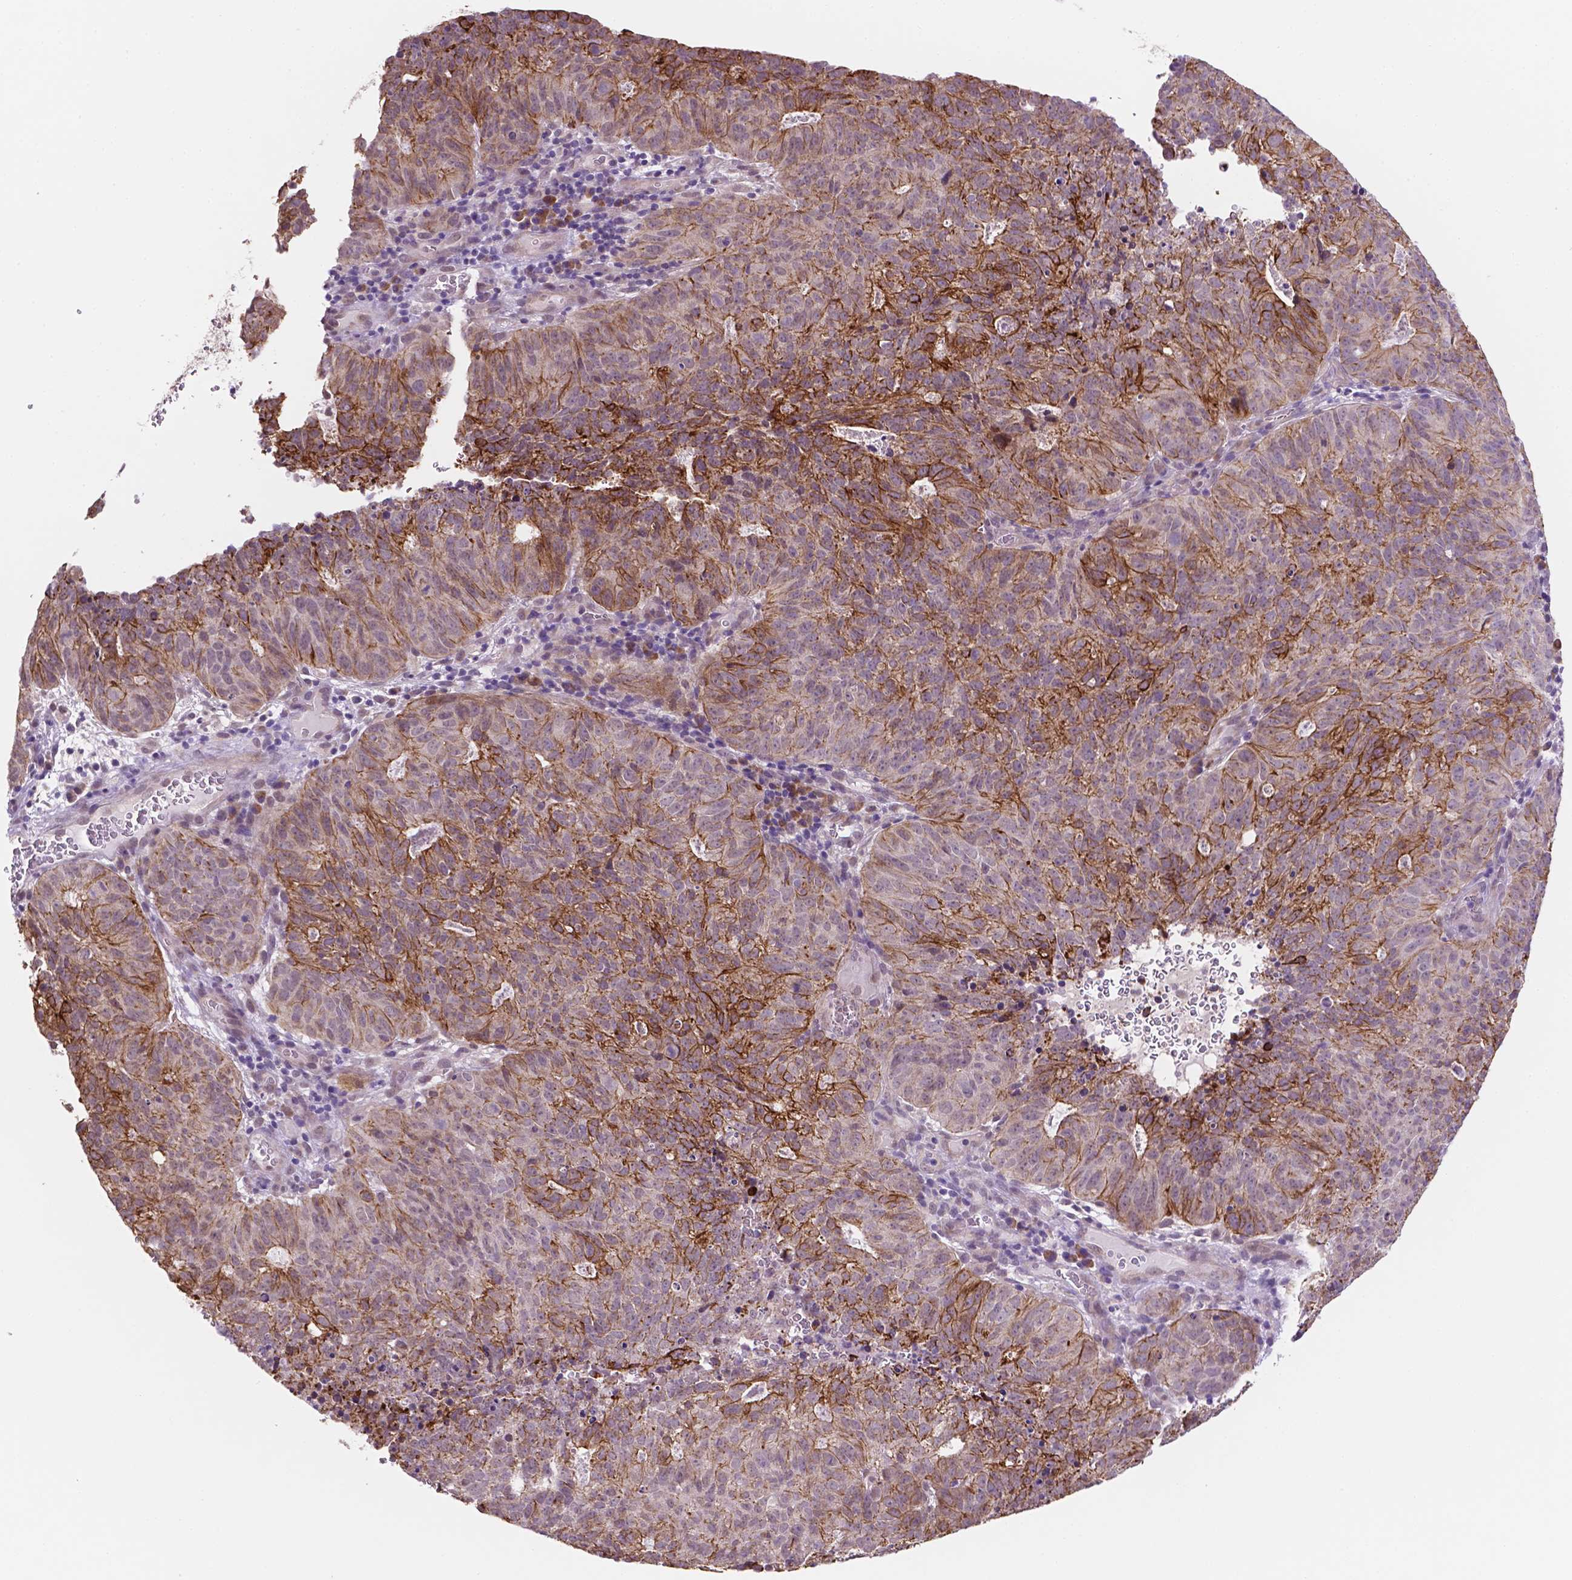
{"staining": {"intensity": "moderate", "quantity": ">75%", "location": "cytoplasmic/membranous"}, "tissue": "cervical cancer", "cell_type": "Tumor cells", "image_type": "cancer", "snomed": [{"axis": "morphology", "description": "Adenocarcinoma, NOS"}, {"axis": "topography", "description": "Cervix"}], "caption": "Brown immunohistochemical staining in adenocarcinoma (cervical) demonstrates moderate cytoplasmic/membranous positivity in approximately >75% of tumor cells. The staining was performed using DAB to visualize the protein expression in brown, while the nuclei were stained in blue with hematoxylin (Magnification: 20x).", "gene": "SHLD3", "patient": {"sex": "female", "age": 38}}